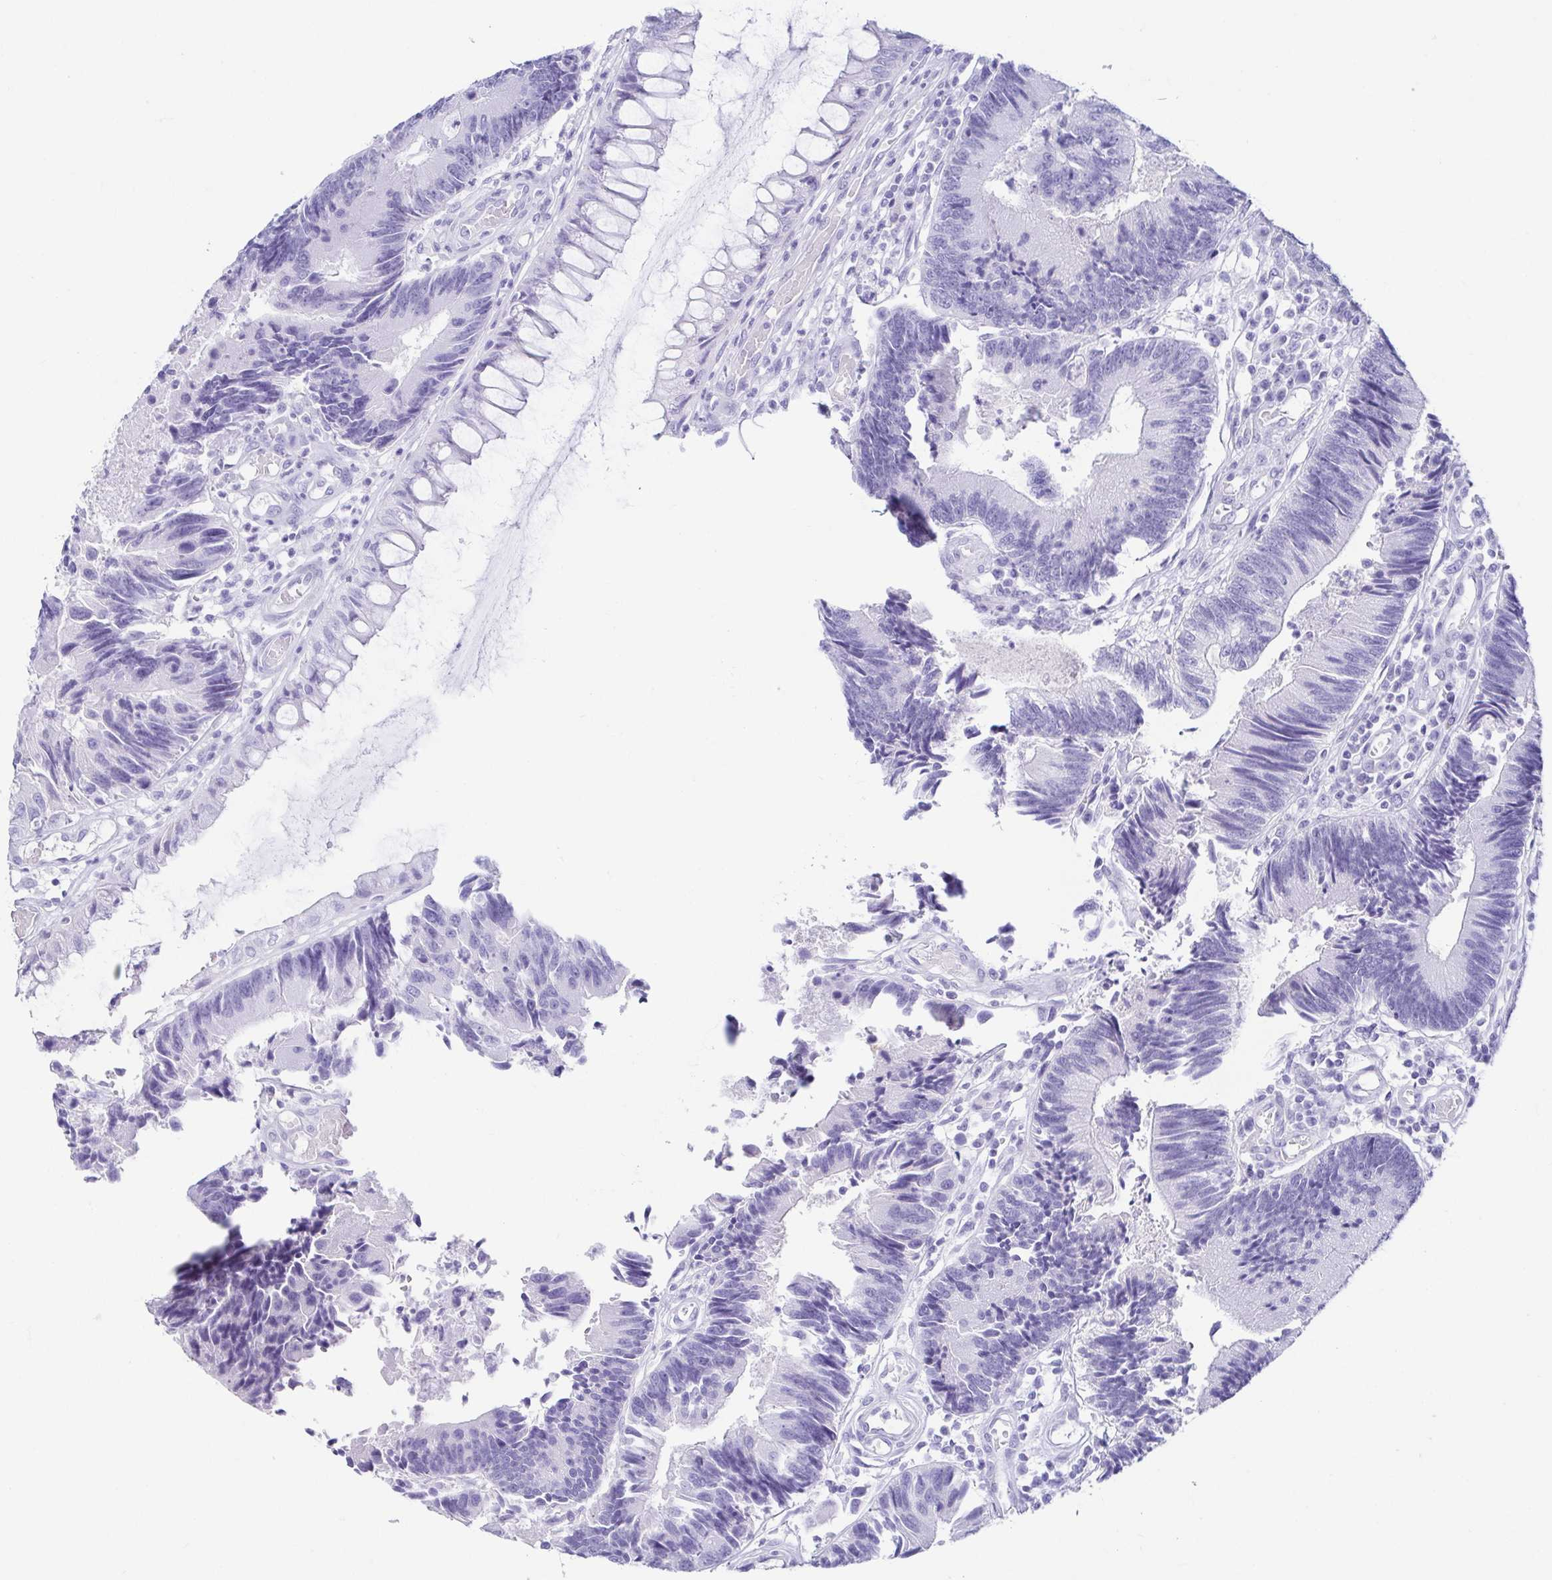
{"staining": {"intensity": "negative", "quantity": "none", "location": "none"}, "tissue": "colorectal cancer", "cell_type": "Tumor cells", "image_type": "cancer", "snomed": [{"axis": "morphology", "description": "Adenocarcinoma, NOS"}, {"axis": "topography", "description": "Colon"}], "caption": "A histopathology image of colorectal adenocarcinoma stained for a protein demonstrates no brown staining in tumor cells. (DAB immunohistochemistry, high magnification).", "gene": "CD164L2", "patient": {"sex": "female", "age": 67}}